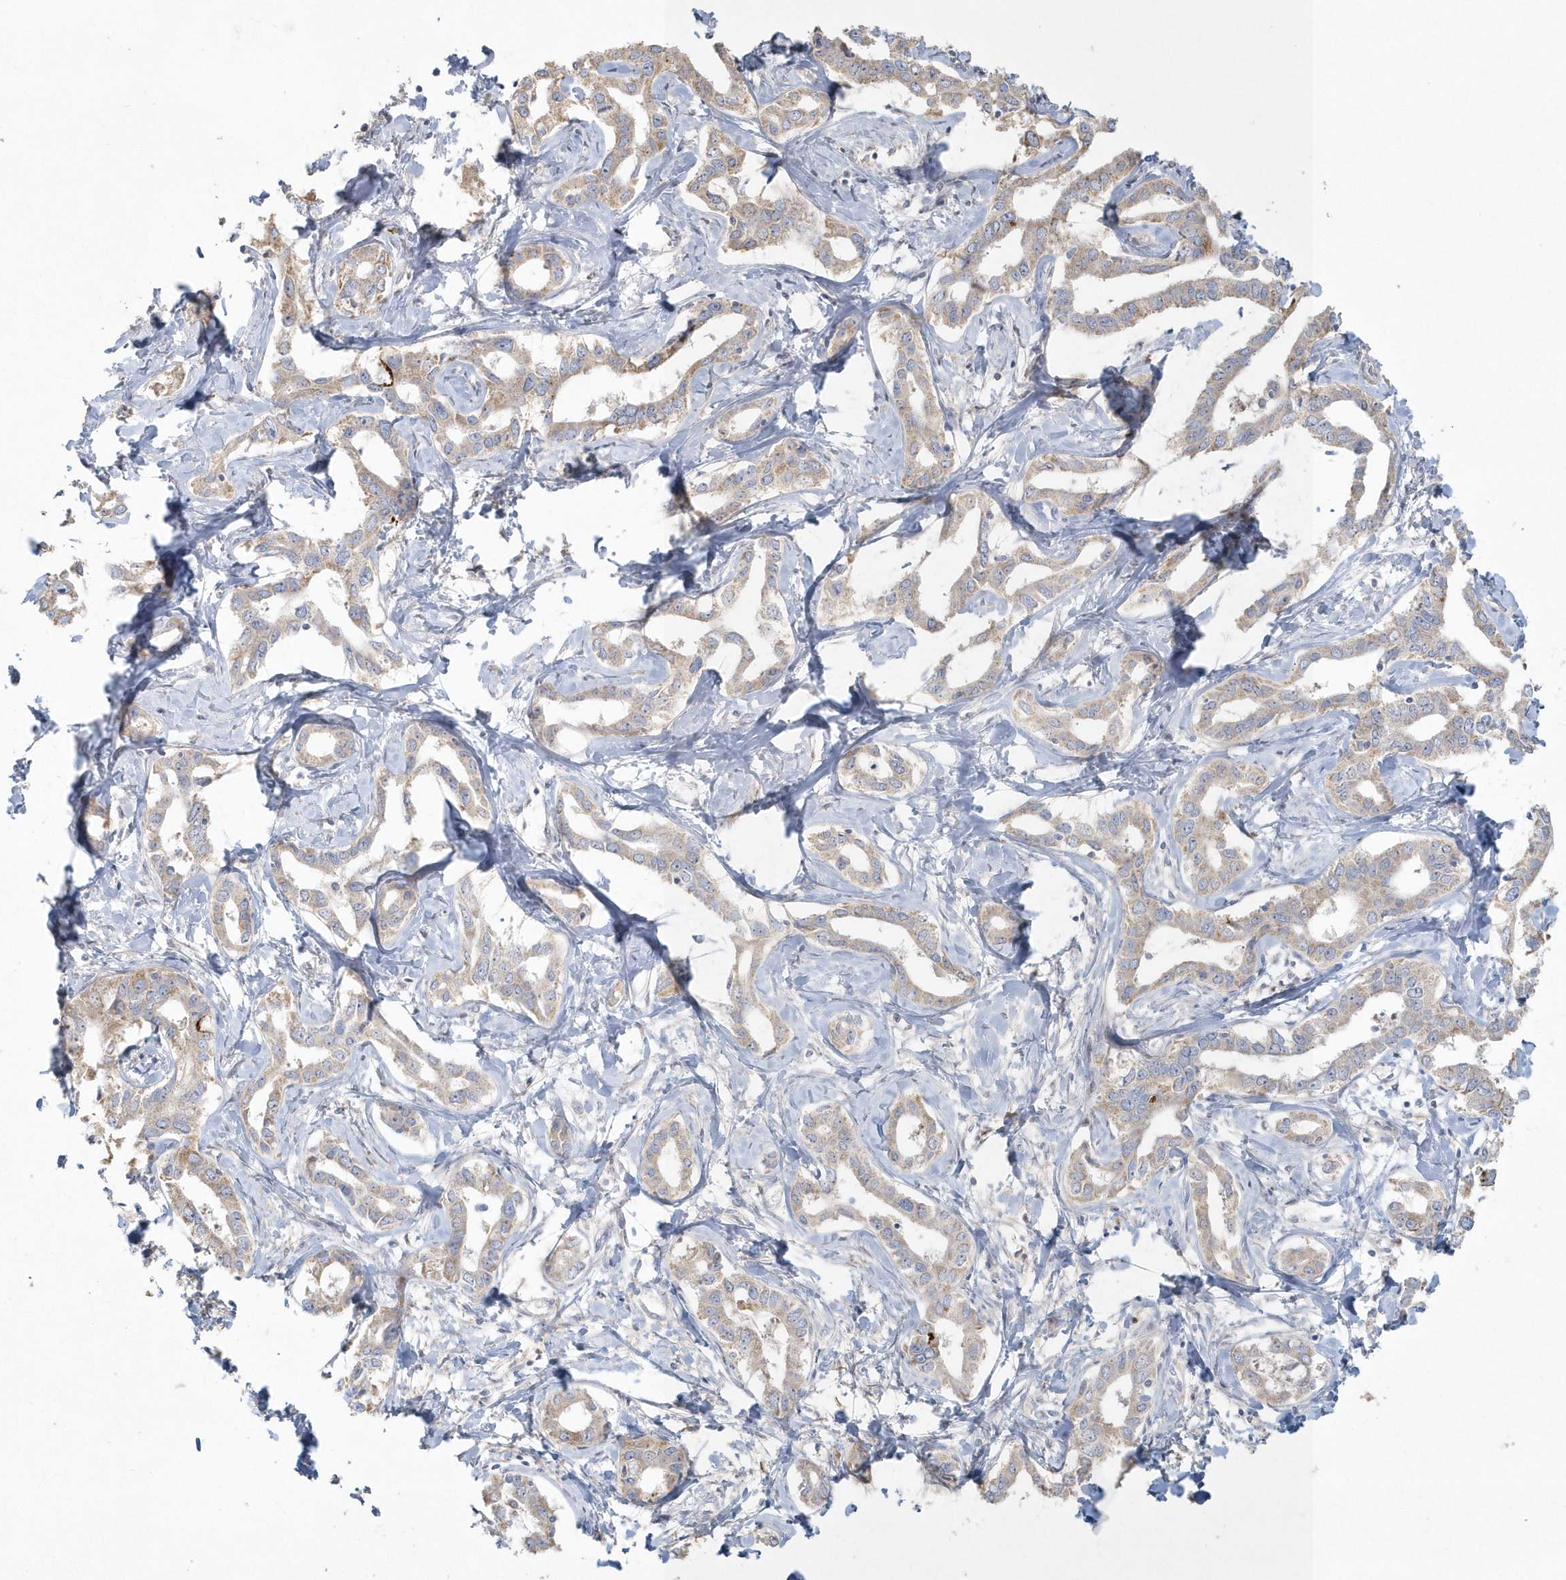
{"staining": {"intensity": "weak", "quantity": ">75%", "location": "cytoplasmic/membranous"}, "tissue": "liver cancer", "cell_type": "Tumor cells", "image_type": "cancer", "snomed": [{"axis": "morphology", "description": "Cholangiocarcinoma"}, {"axis": "topography", "description": "Liver"}], "caption": "Protein staining reveals weak cytoplasmic/membranous staining in approximately >75% of tumor cells in cholangiocarcinoma (liver).", "gene": "BLTP3A", "patient": {"sex": "male", "age": 59}}